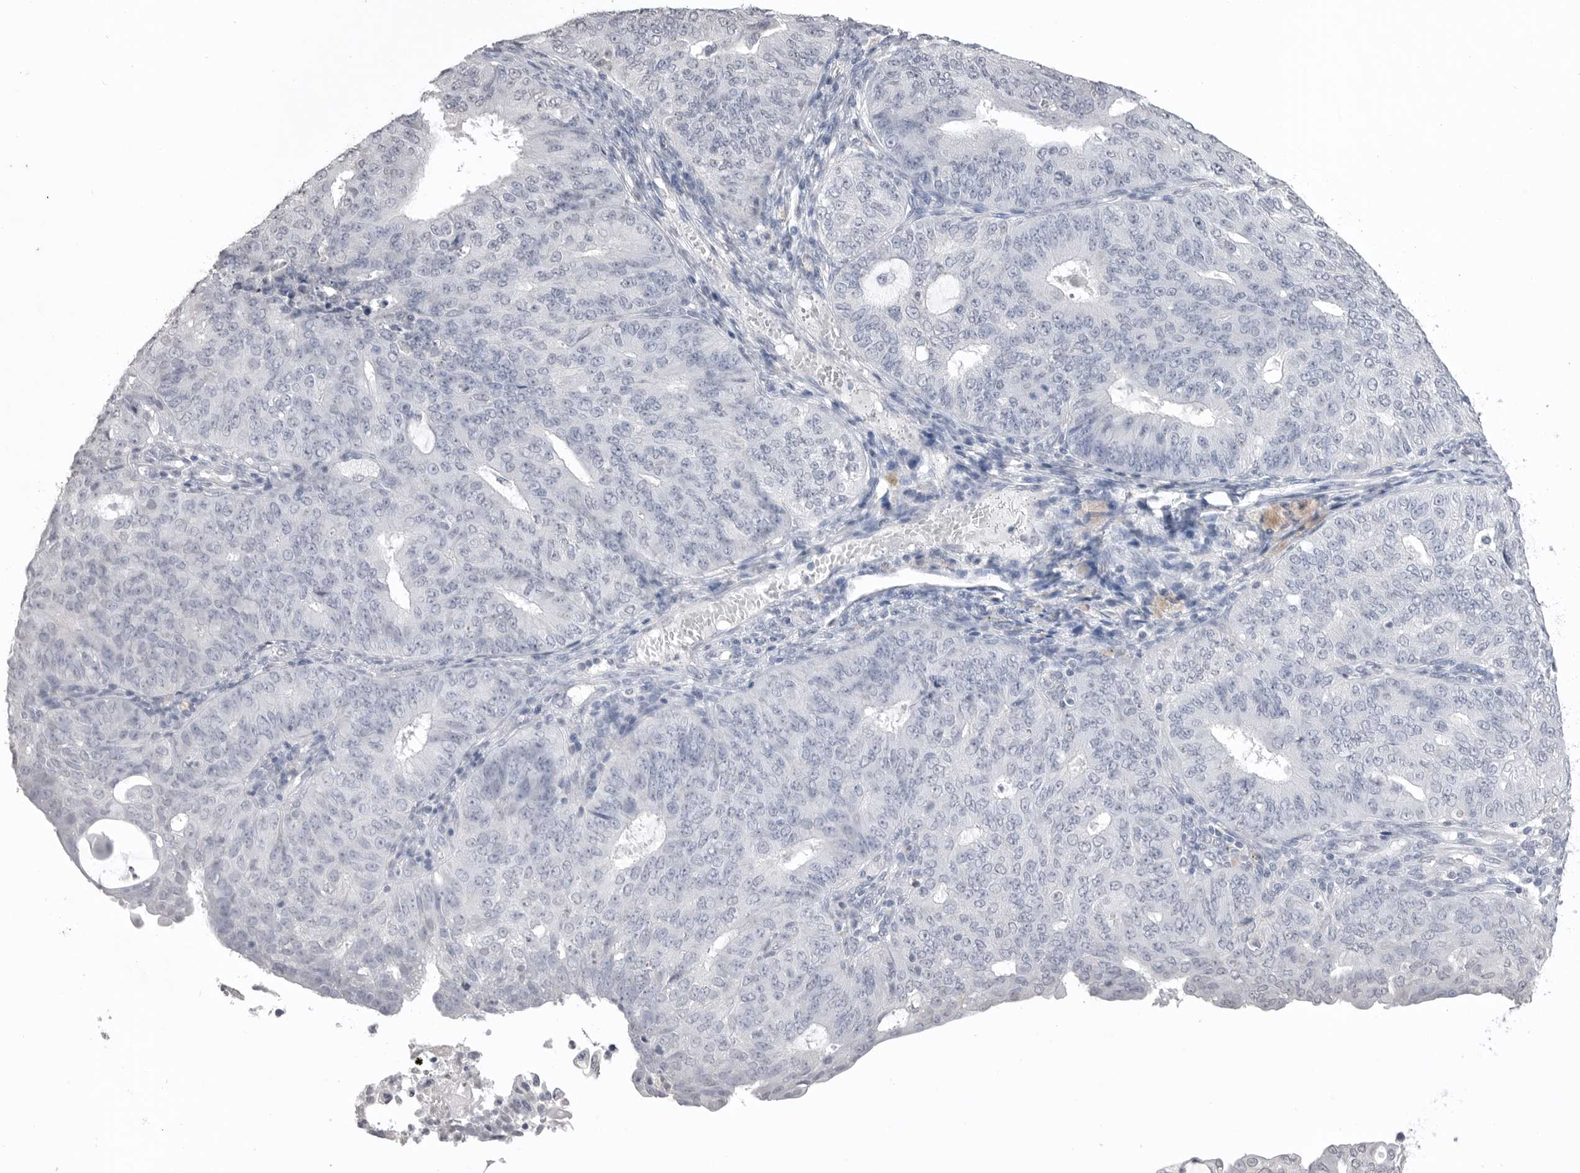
{"staining": {"intensity": "negative", "quantity": "none", "location": "none"}, "tissue": "endometrial cancer", "cell_type": "Tumor cells", "image_type": "cancer", "snomed": [{"axis": "morphology", "description": "Adenocarcinoma, NOS"}, {"axis": "topography", "description": "Endometrium"}], "caption": "Immunohistochemistry (IHC) histopathology image of endometrial adenocarcinoma stained for a protein (brown), which displays no positivity in tumor cells.", "gene": "ICAM5", "patient": {"sex": "female", "age": 32}}